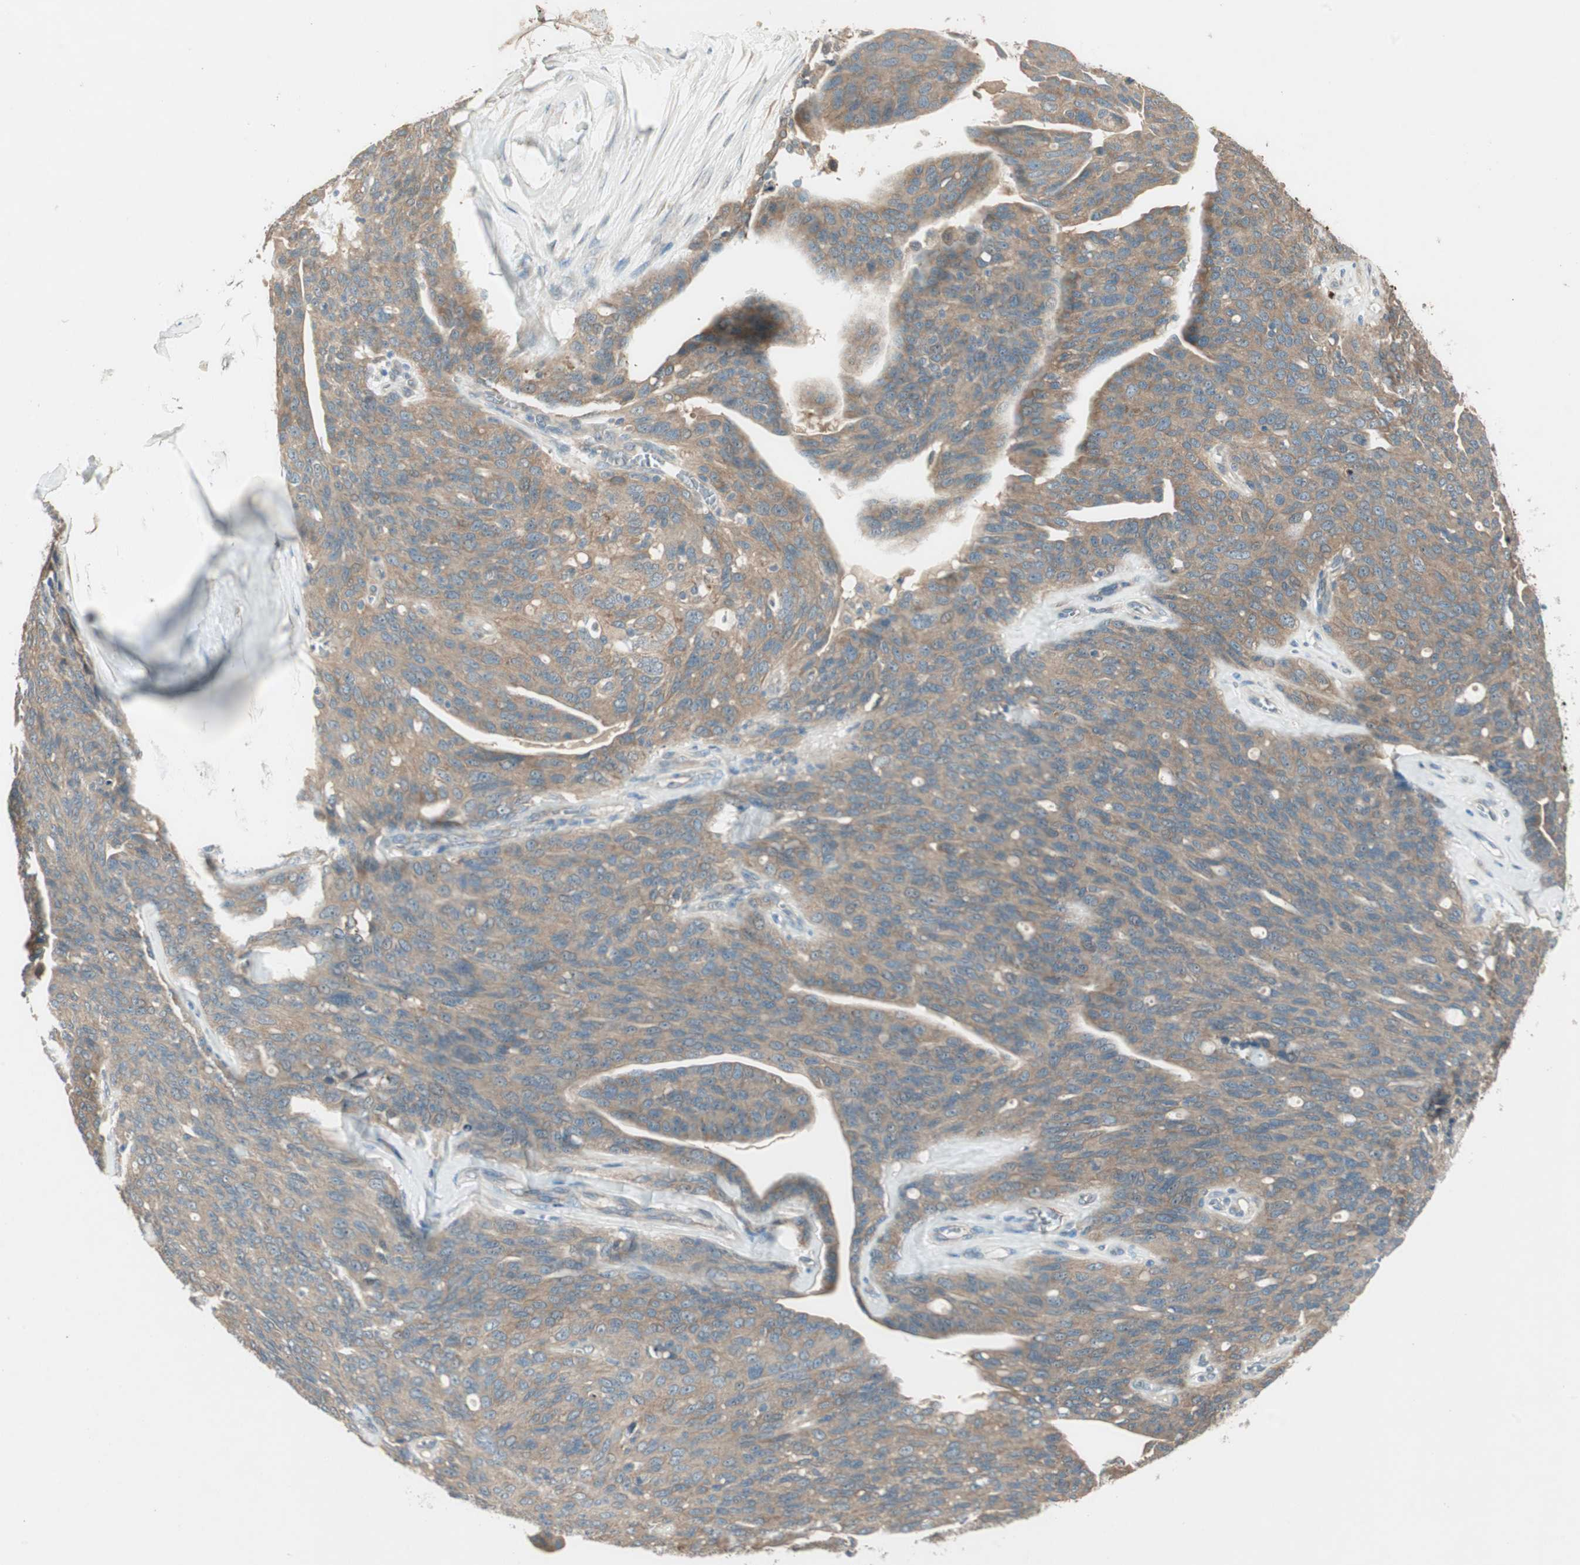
{"staining": {"intensity": "moderate", "quantity": ">75%", "location": "cytoplasmic/membranous"}, "tissue": "ovarian cancer", "cell_type": "Tumor cells", "image_type": "cancer", "snomed": [{"axis": "morphology", "description": "Carcinoma, endometroid"}, {"axis": "topography", "description": "Ovary"}], "caption": "Immunohistochemistry photomicrograph of neoplastic tissue: human ovarian cancer (endometroid carcinoma) stained using immunohistochemistry demonstrates medium levels of moderate protein expression localized specifically in the cytoplasmic/membranous of tumor cells, appearing as a cytoplasmic/membranous brown color.", "gene": "NCLN", "patient": {"sex": "female", "age": 60}}